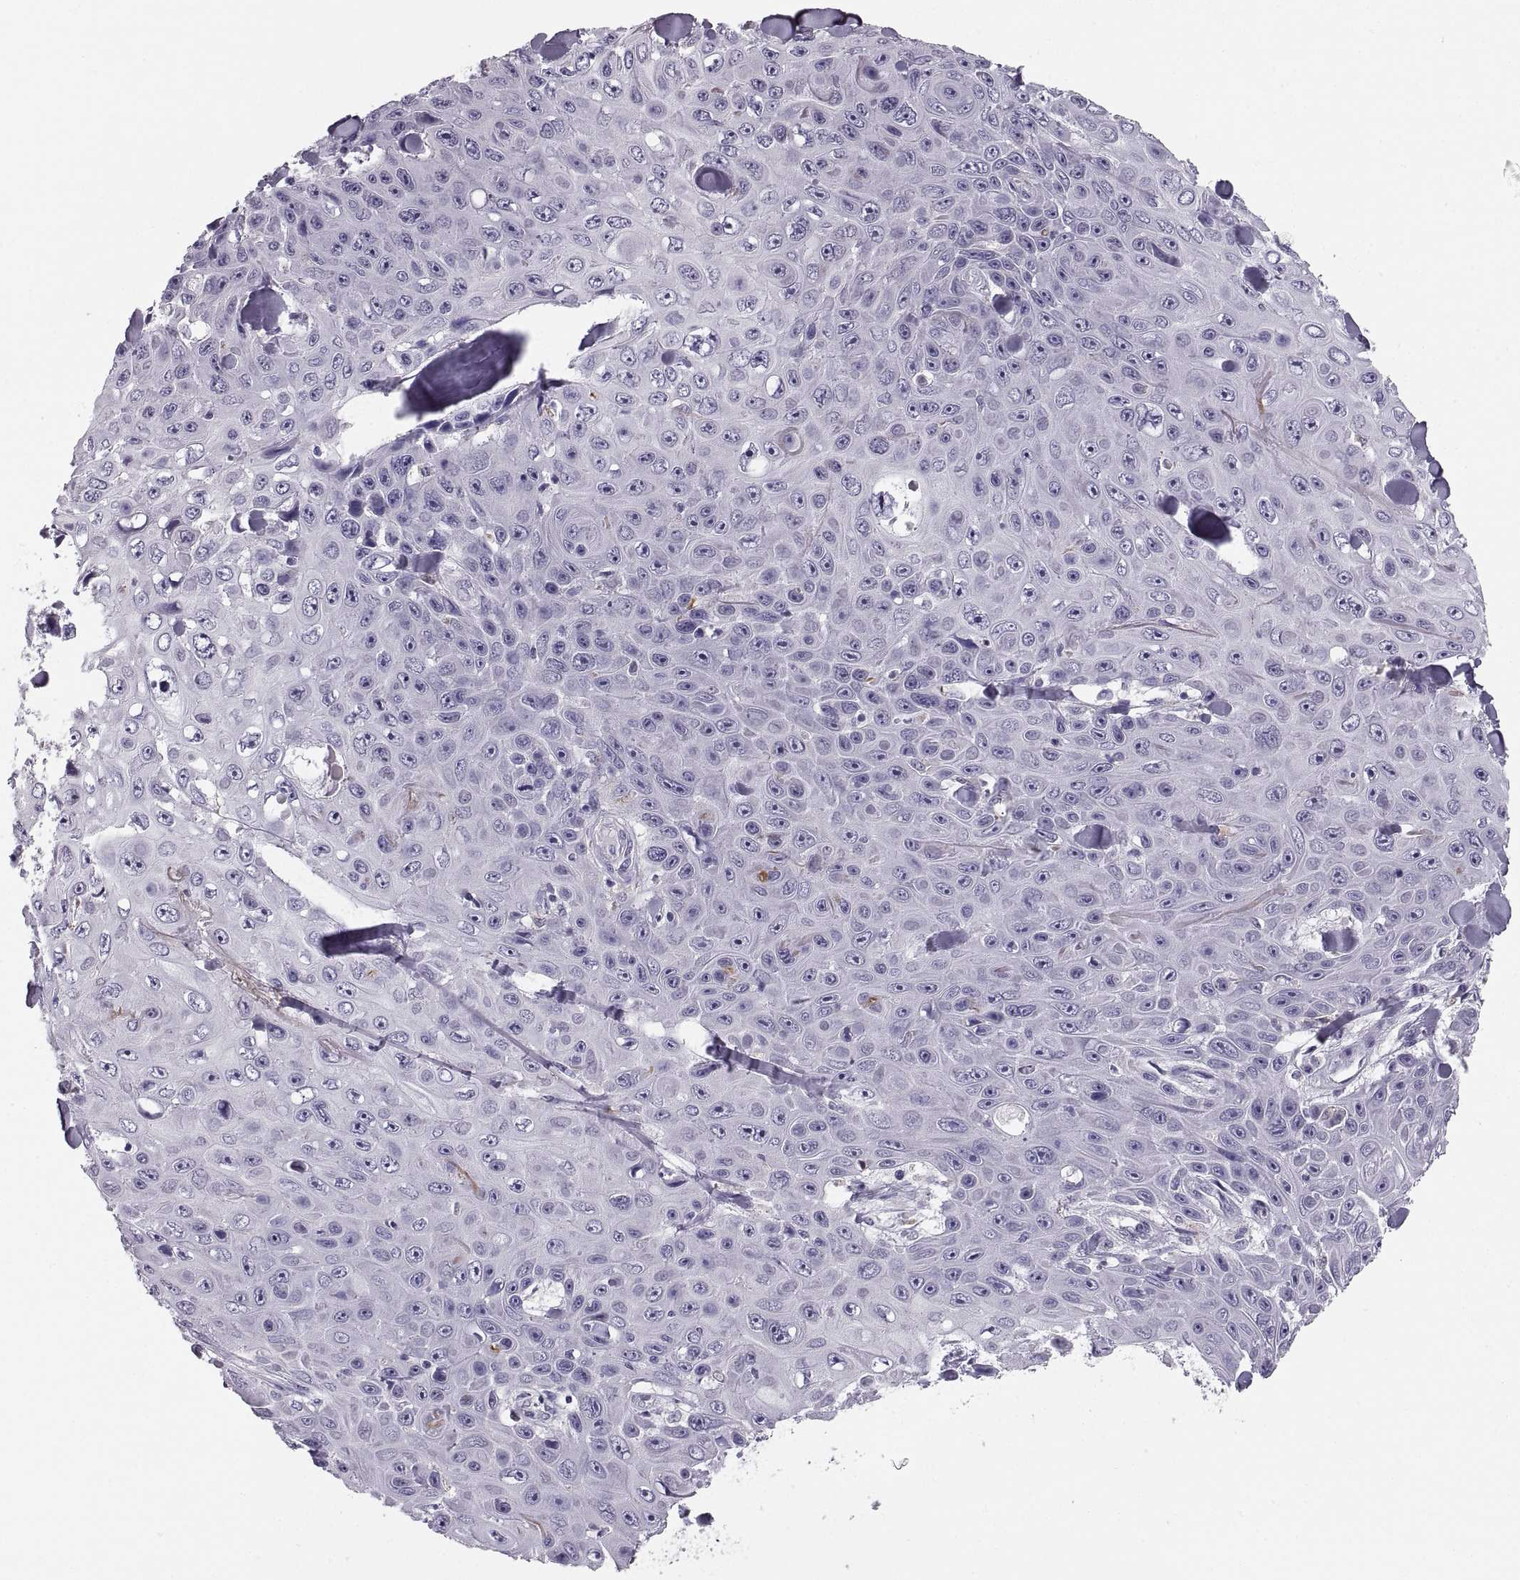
{"staining": {"intensity": "negative", "quantity": "none", "location": "none"}, "tissue": "skin cancer", "cell_type": "Tumor cells", "image_type": "cancer", "snomed": [{"axis": "morphology", "description": "Squamous cell carcinoma, NOS"}, {"axis": "topography", "description": "Skin"}], "caption": "A histopathology image of squamous cell carcinoma (skin) stained for a protein reveals no brown staining in tumor cells.", "gene": "COL9A3", "patient": {"sex": "male", "age": 82}}